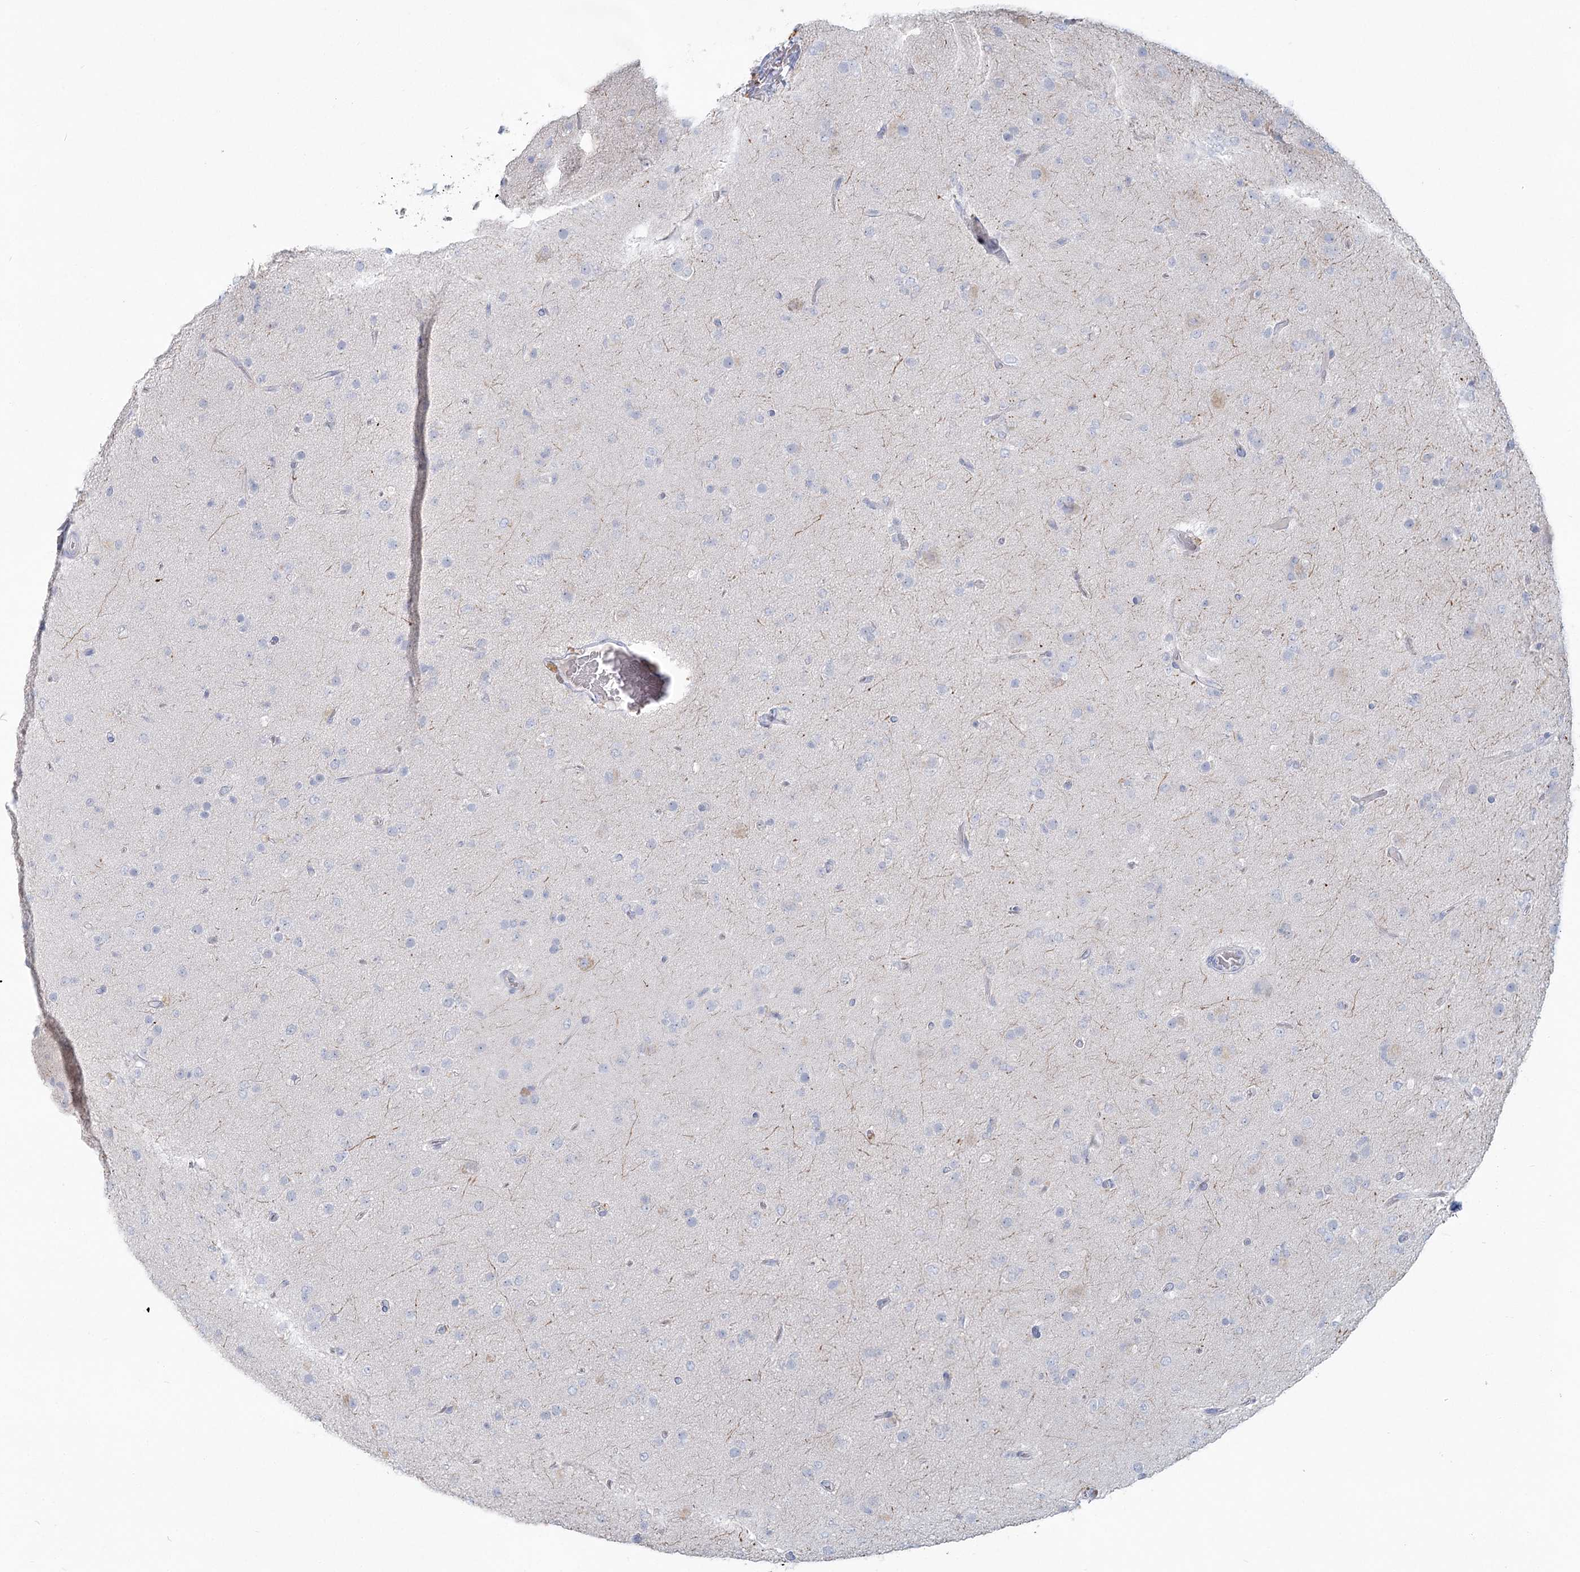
{"staining": {"intensity": "negative", "quantity": "none", "location": "none"}, "tissue": "glioma", "cell_type": "Tumor cells", "image_type": "cancer", "snomed": [{"axis": "morphology", "description": "Glioma, malignant, Low grade"}, {"axis": "topography", "description": "Brain"}], "caption": "Immunohistochemical staining of malignant low-grade glioma shows no significant positivity in tumor cells.", "gene": "LRP2BP", "patient": {"sex": "male", "age": 65}}